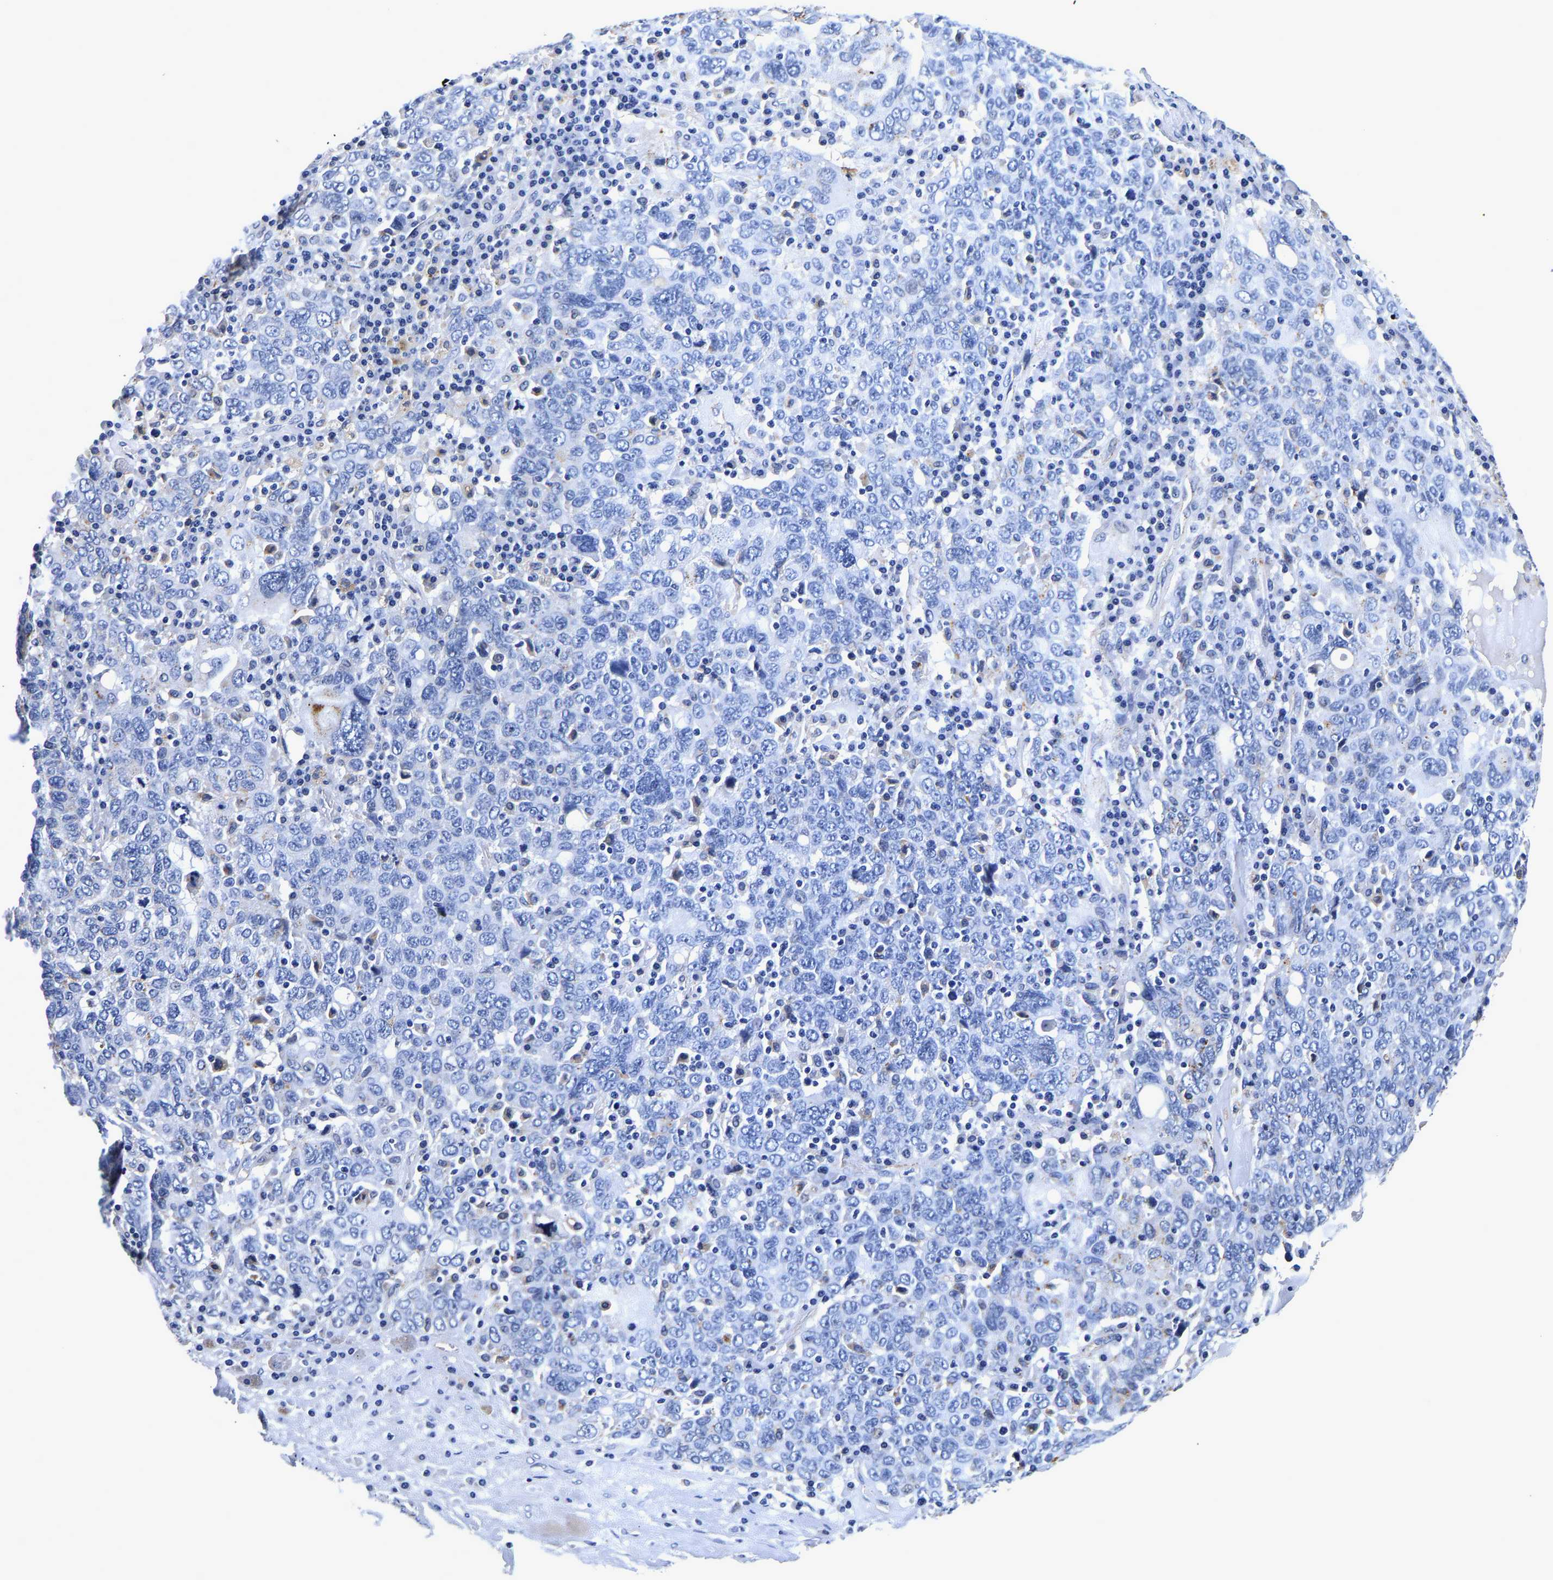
{"staining": {"intensity": "negative", "quantity": "none", "location": "none"}, "tissue": "ovarian cancer", "cell_type": "Tumor cells", "image_type": "cancer", "snomed": [{"axis": "morphology", "description": "Carcinoma, endometroid"}, {"axis": "topography", "description": "Ovary"}], "caption": "Human ovarian cancer (endometroid carcinoma) stained for a protein using immunohistochemistry (IHC) demonstrates no expression in tumor cells.", "gene": "GRN", "patient": {"sex": "female", "age": 62}}